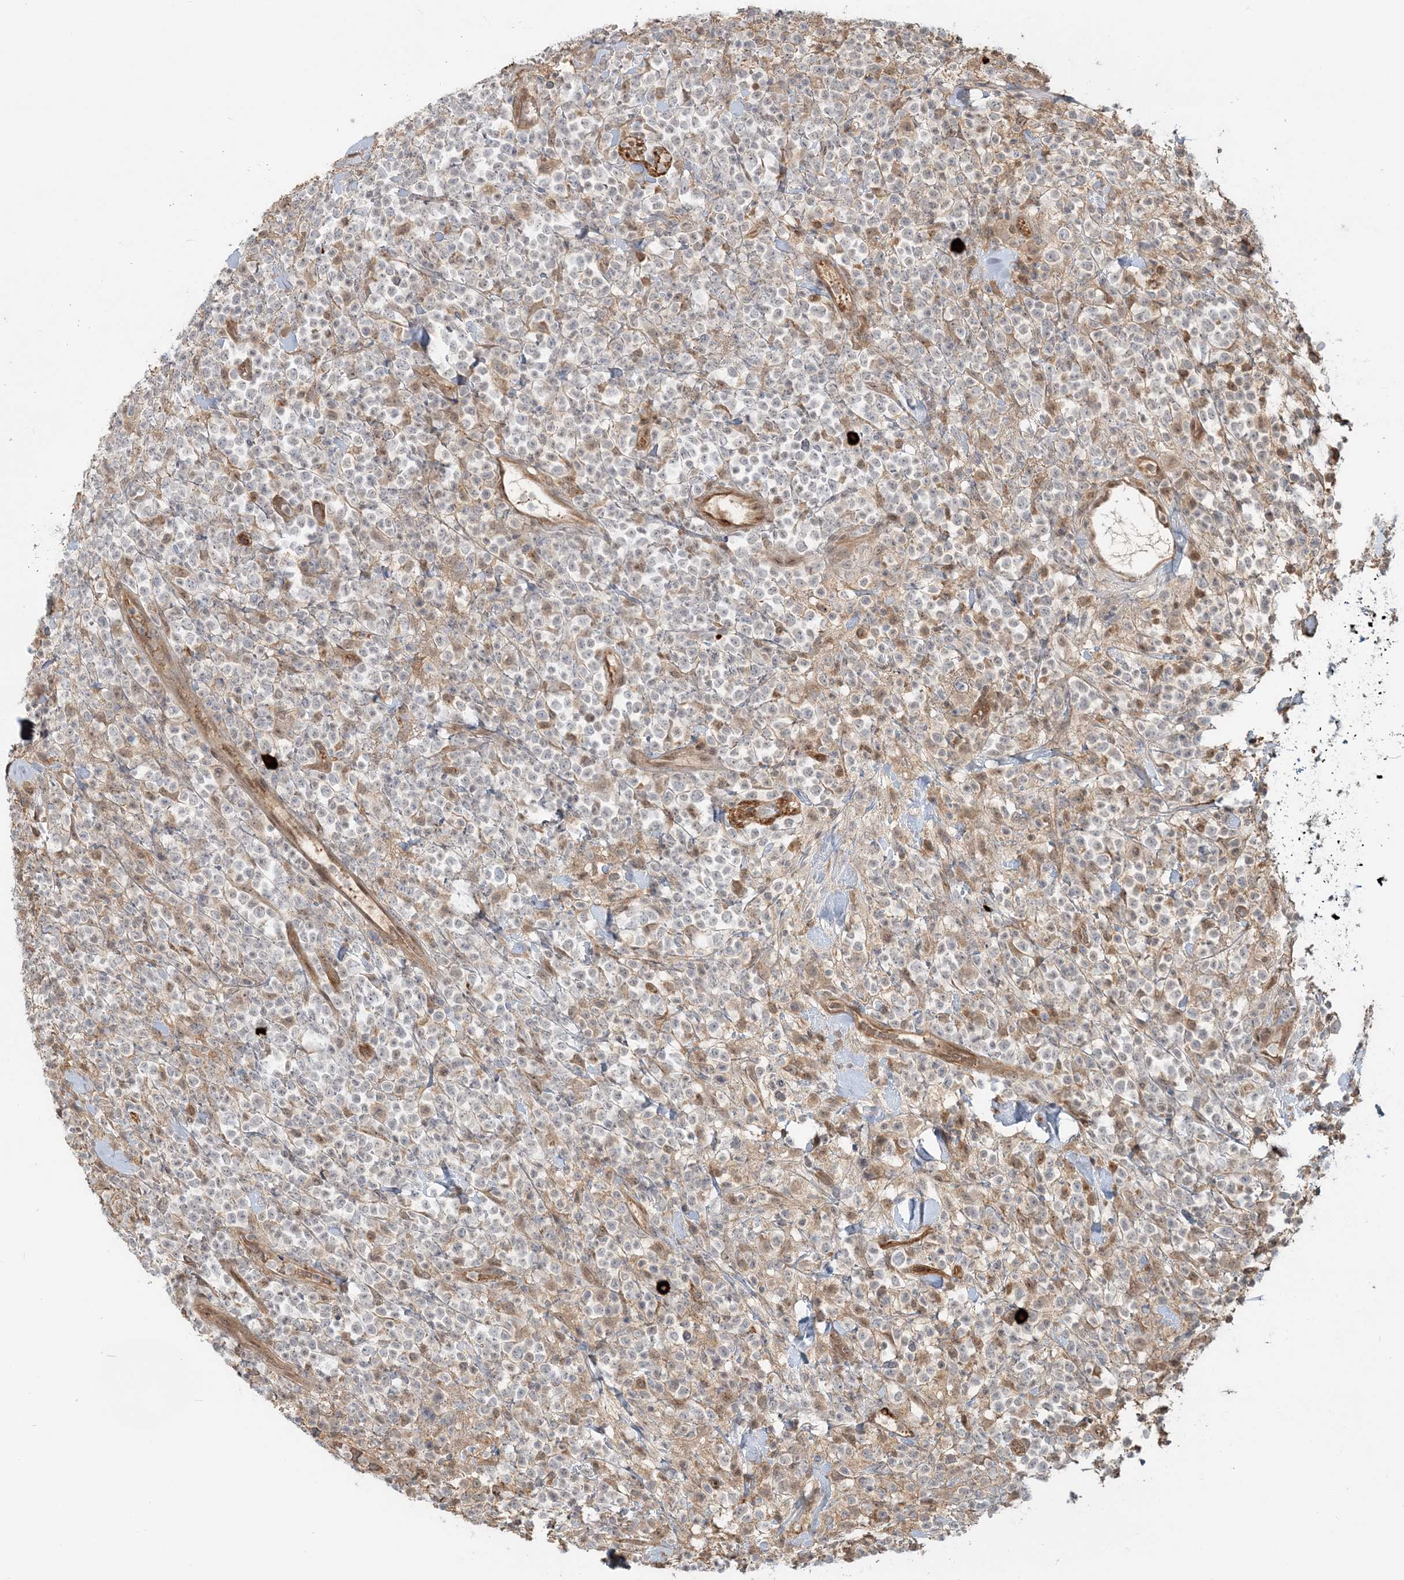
{"staining": {"intensity": "negative", "quantity": "none", "location": "none"}, "tissue": "lymphoma", "cell_type": "Tumor cells", "image_type": "cancer", "snomed": [{"axis": "morphology", "description": "Malignant lymphoma, non-Hodgkin's type, High grade"}, {"axis": "topography", "description": "Colon"}], "caption": "A histopathology image of lymphoma stained for a protein exhibits no brown staining in tumor cells.", "gene": "SH3PXD2A", "patient": {"sex": "female", "age": 53}}